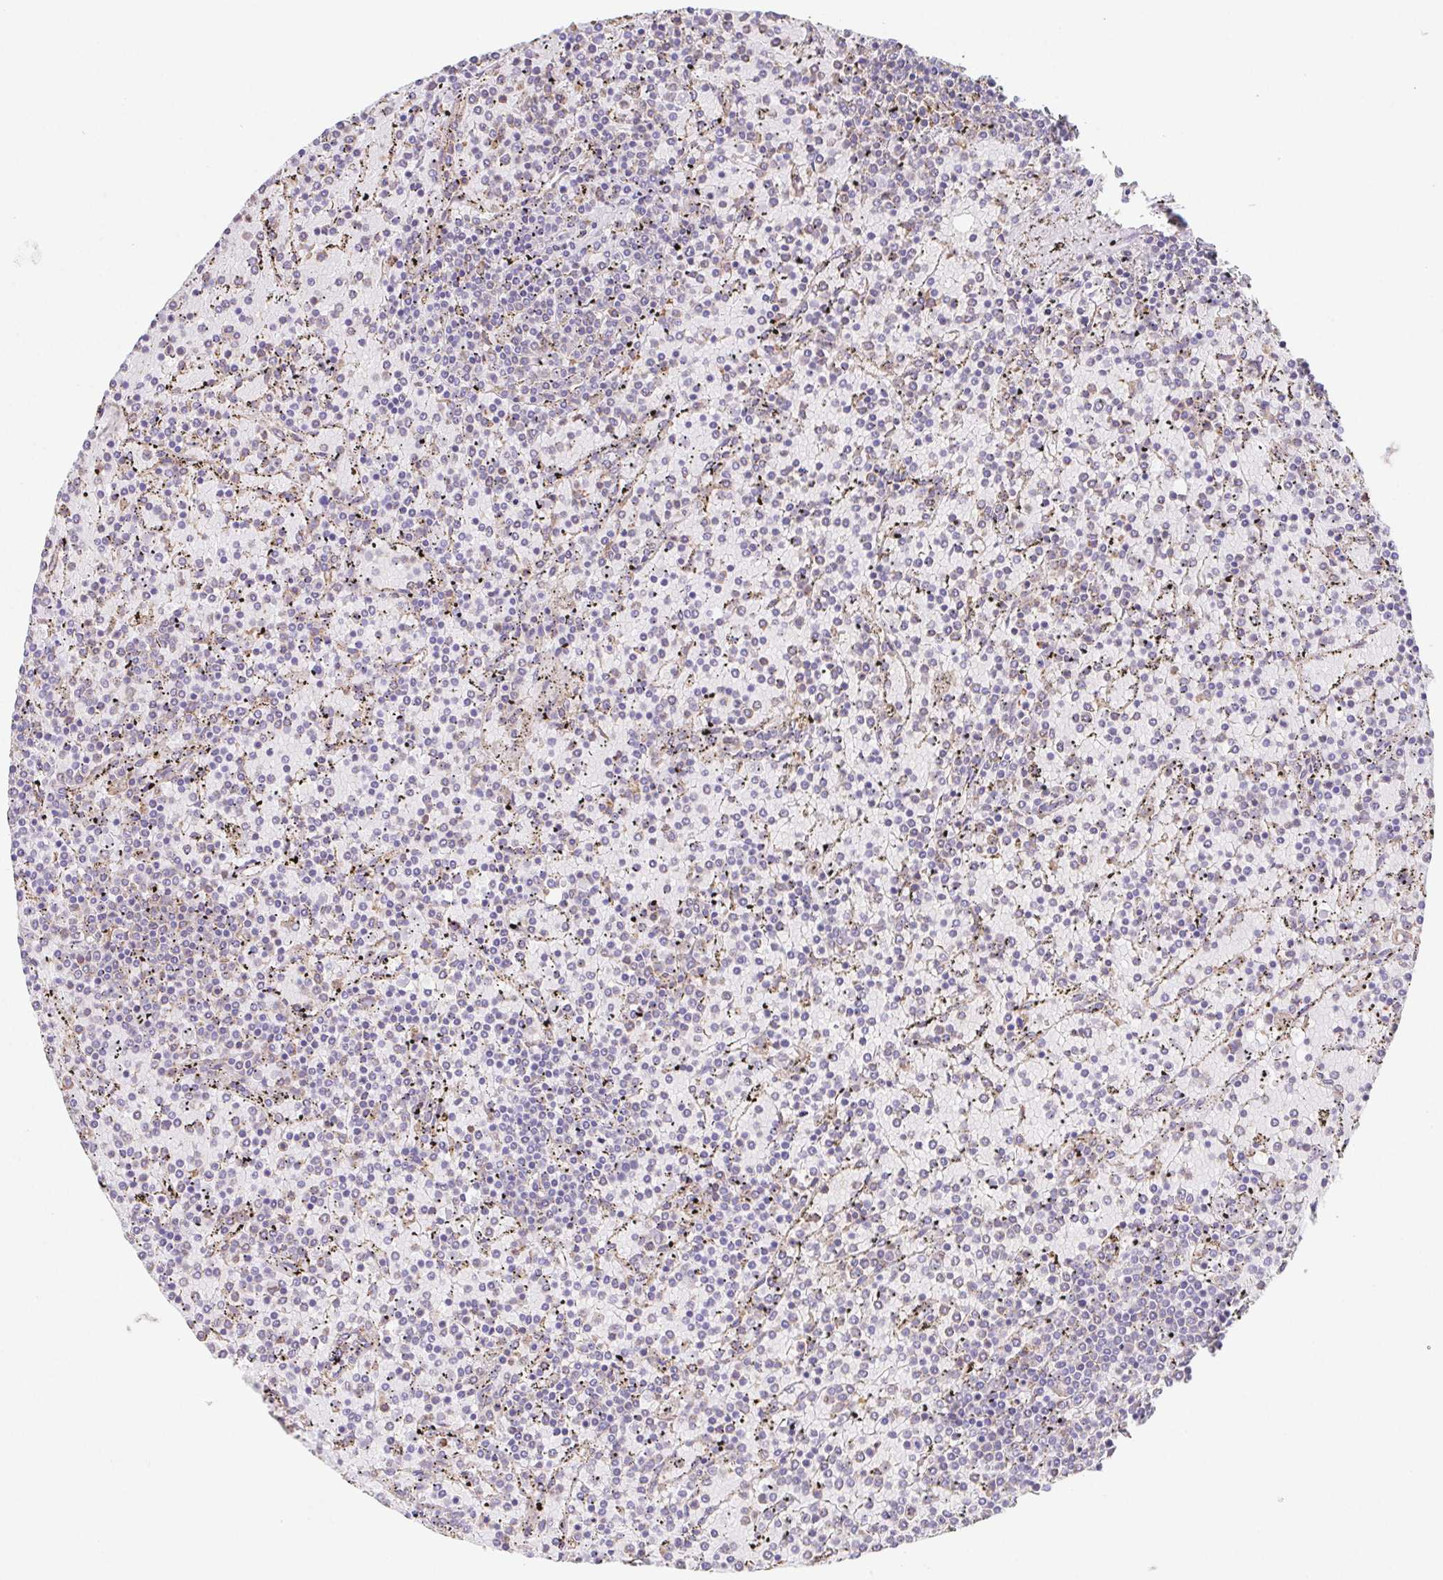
{"staining": {"intensity": "negative", "quantity": "none", "location": "none"}, "tissue": "lymphoma", "cell_type": "Tumor cells", "image_type": "cancer", "snomed": [{"axis": "morphology", "description": "Malignant lymphoma, non-Hodgkin's type, Low grade"}, {"axis": "topography", "description": "Spleen"}], "caption": "IHC image of malignant lymphoma, non-Hodgkin's type (low-grade) stained for a protein (brown), which displays no positivity in tumor cells.", "gene": "ADAM8", "patient": {"sex": "female", "age": 77}}